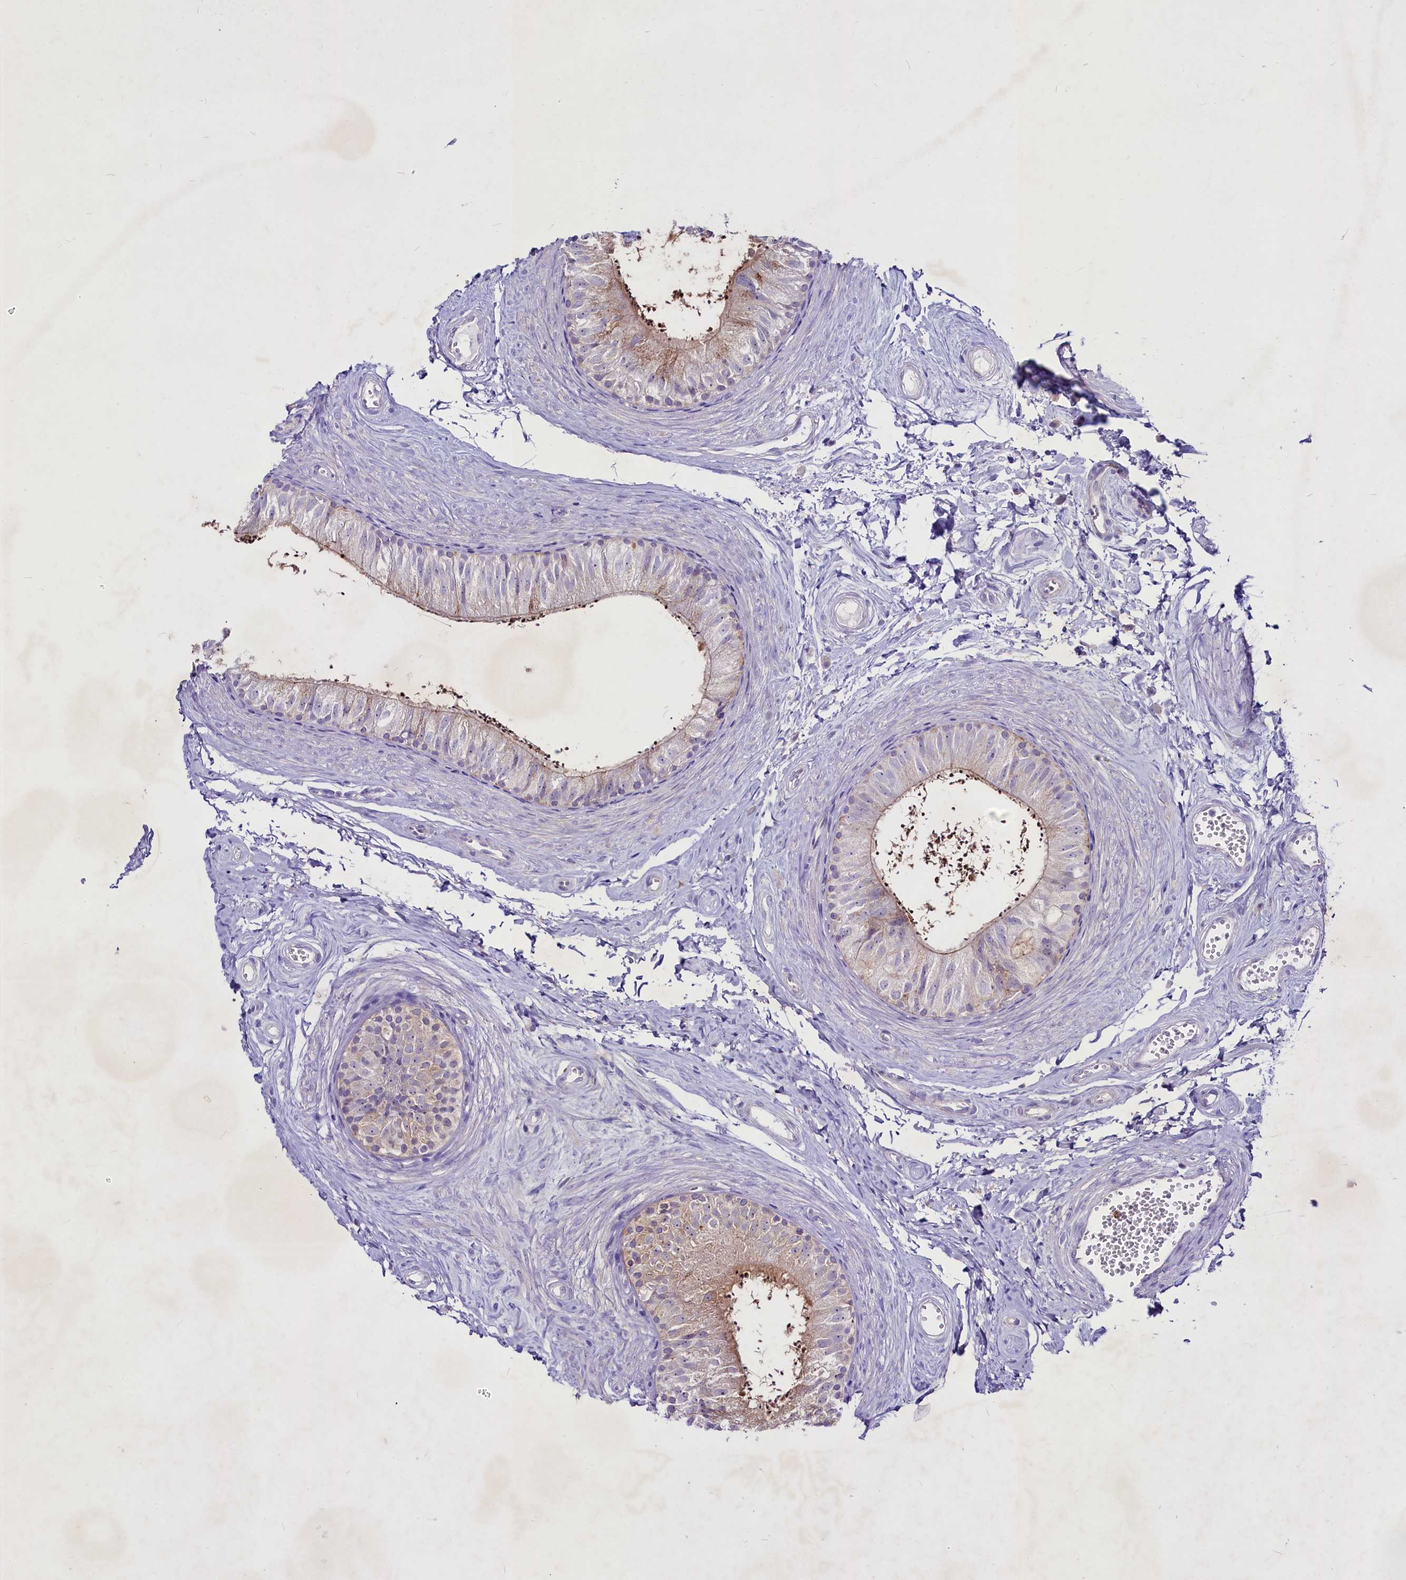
{"staining": {"intensity": "weak", "quantity": "<25%", "location": "cytoplasmic/membranous"}, "tissue": "epididymis", "cell_type": "Glandular cells", "image_type": "normal", "snomed": [{"axis": "morphology", "description": "Normal tissue, NOS"}, {"axis": "topography", "description": "Epididymis"}], "caption": "There is no significant positivity in glandular cells of epididymis. Nuclei are stained in blue.", "gene": "FAM209B", "patient": {"sex": "male", "age": 56}}